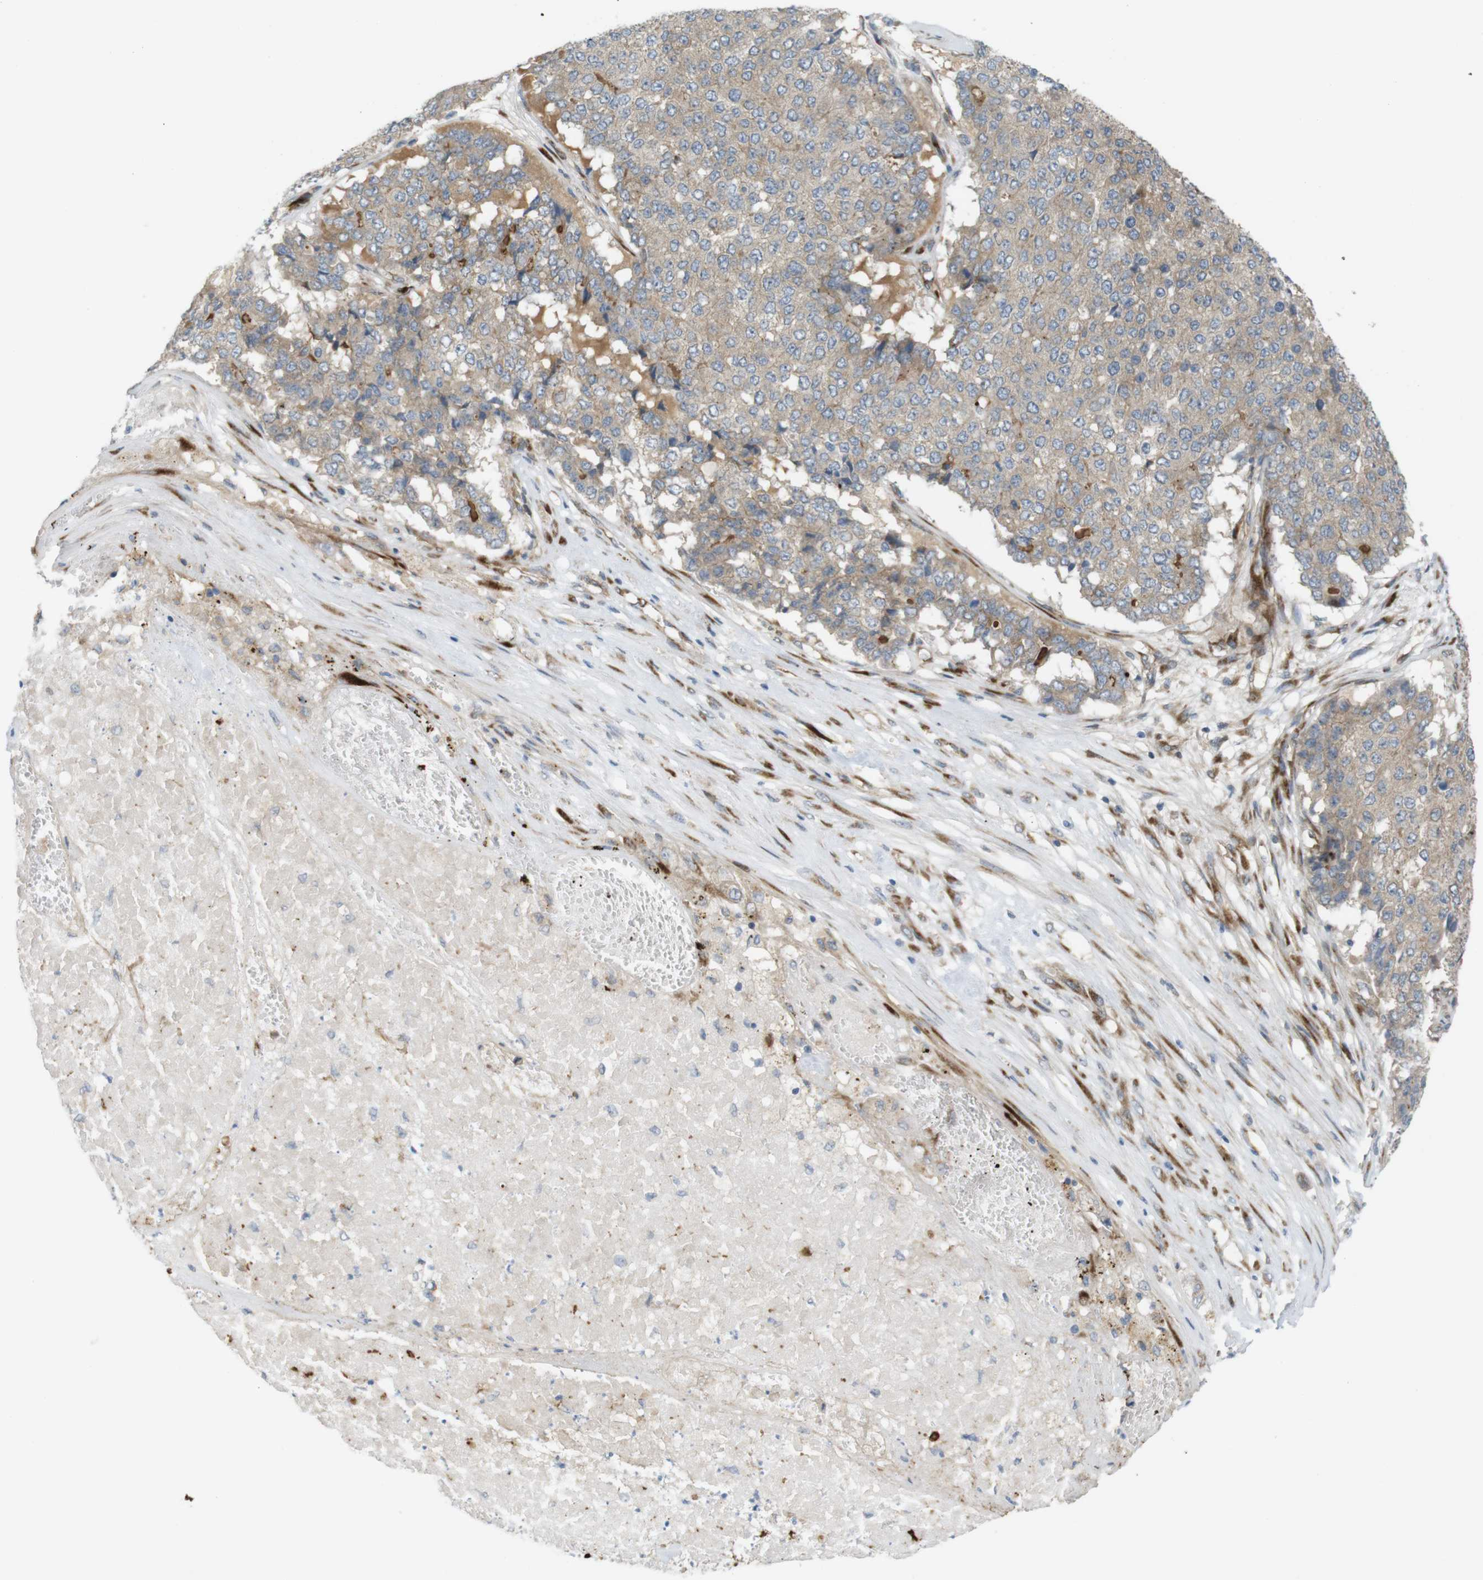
{"staining": {"intensity": "weak", "quantity": ">75%", "location": "cytoplasmic/membranous"}, "tissue": "pancreatic cancer", "cell_type": "Tumor cells", "image_type": "cancer", "snomed": [{"axis": "morphology", "description": "Adenocarcinoma, NOS"}, {"axis": "topography", "description": "Pancreas"}], "caption": "IHC staining of pancreatic cancer (adenocarcinoma), which demonstrates low levels of weak cytoplasmic/membranous positivity in about >75% of tumor cells indicating weak cytoplasmic/membranous protein expression. The staining was performed using DAB (brown) for protein detection and nuclei were counterstained in hematoxylin (blue).", "gene": "GJC3", "patient": {"sex": "male", "age": 50}}